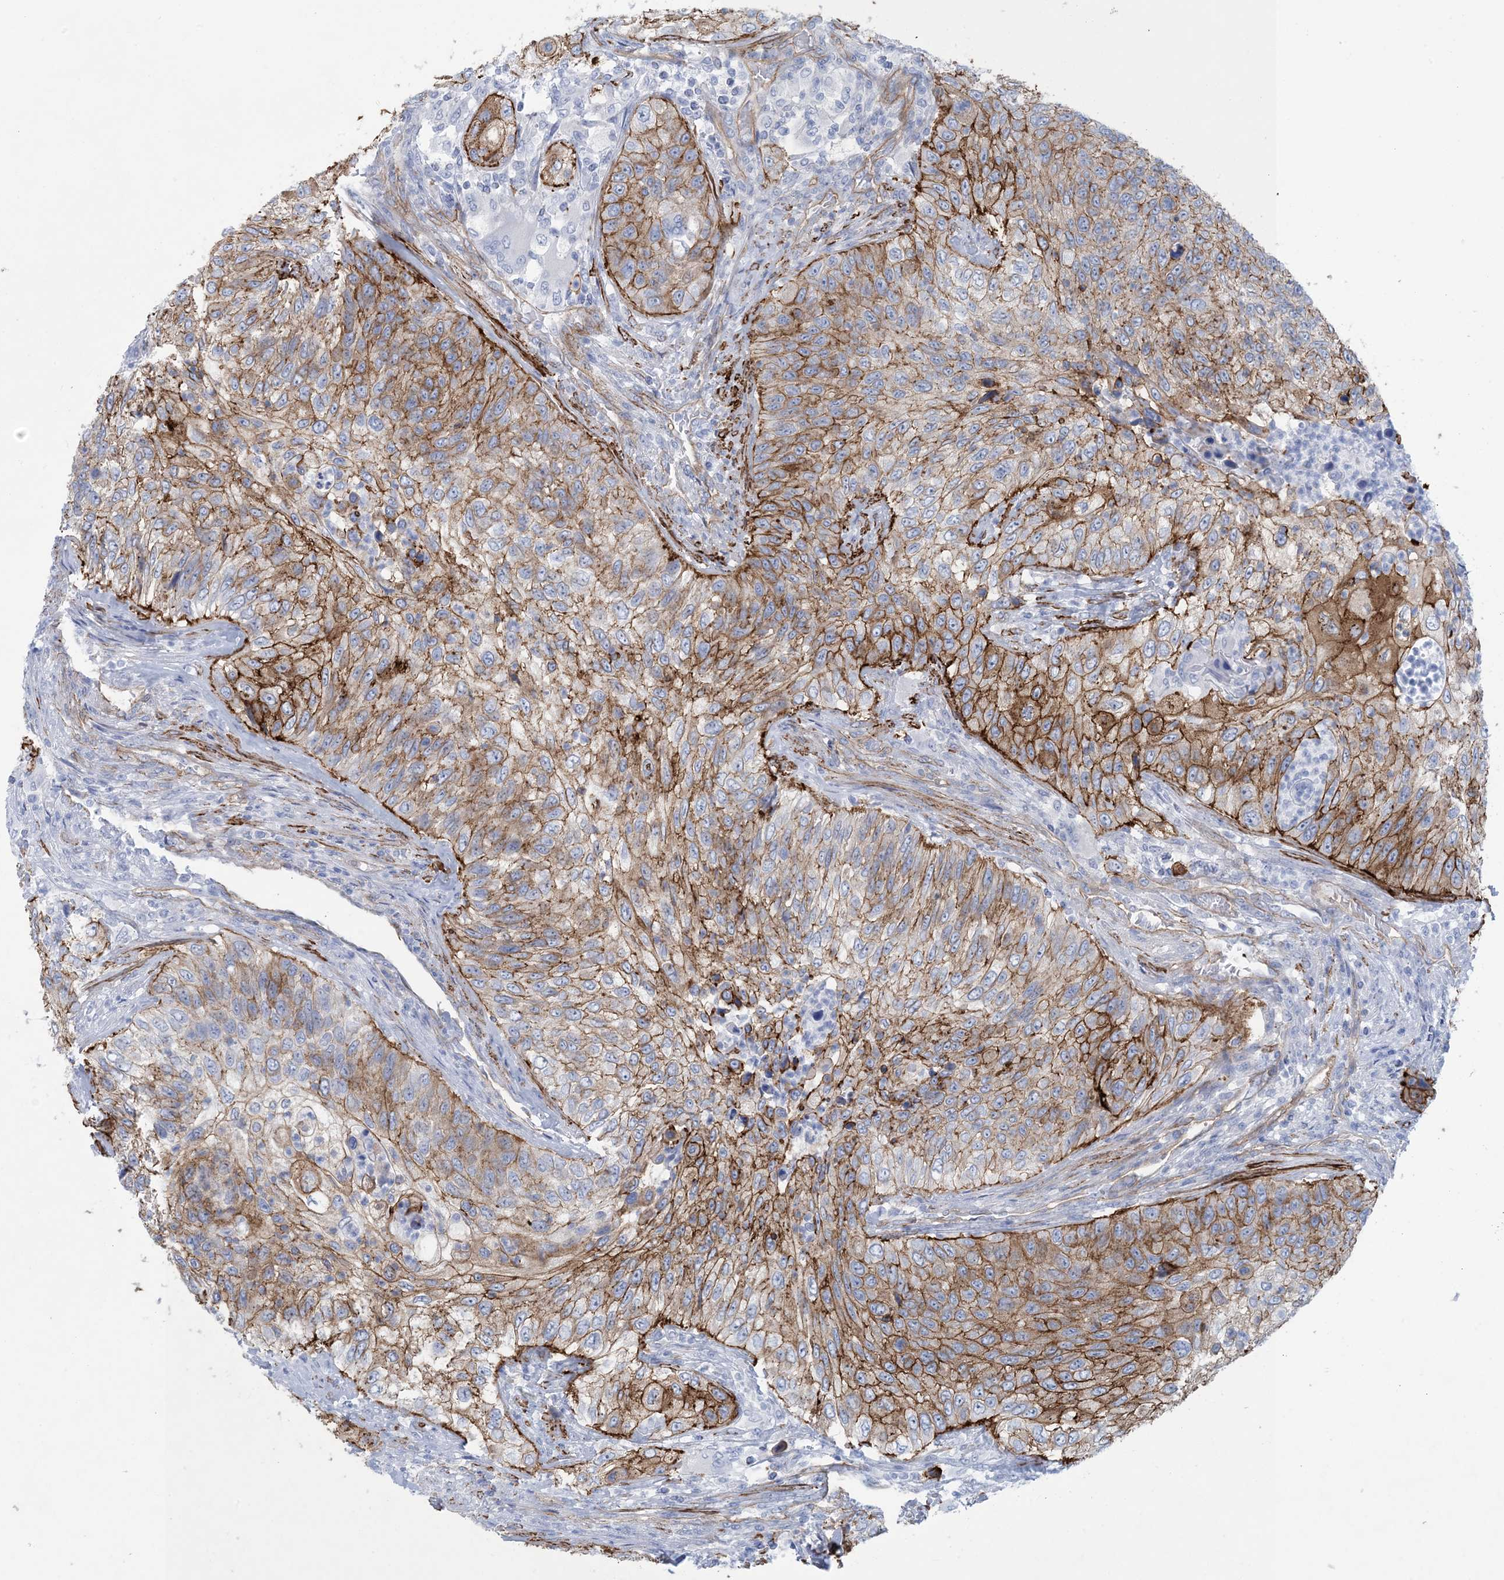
{"staining": {"intensity": "moderate", "quantity": ">75%", "location": "cytoplasmic/membranous"}, "tissue": "urothelial cancer", "cell_type": "Tumor cells", "image_type": "cancer", "snomed": [{"axis": "morphology", "description": "Urothelial carcinoma, High grade"}, {"axis": "topography", "description": "Urinary bladder"}], "caption": "Human urothelial cancer stained with a protein marker displays moderate staining in tumor cells.", "gene": "SHANK1", "patient": {"sex": "female", "age": 60}}